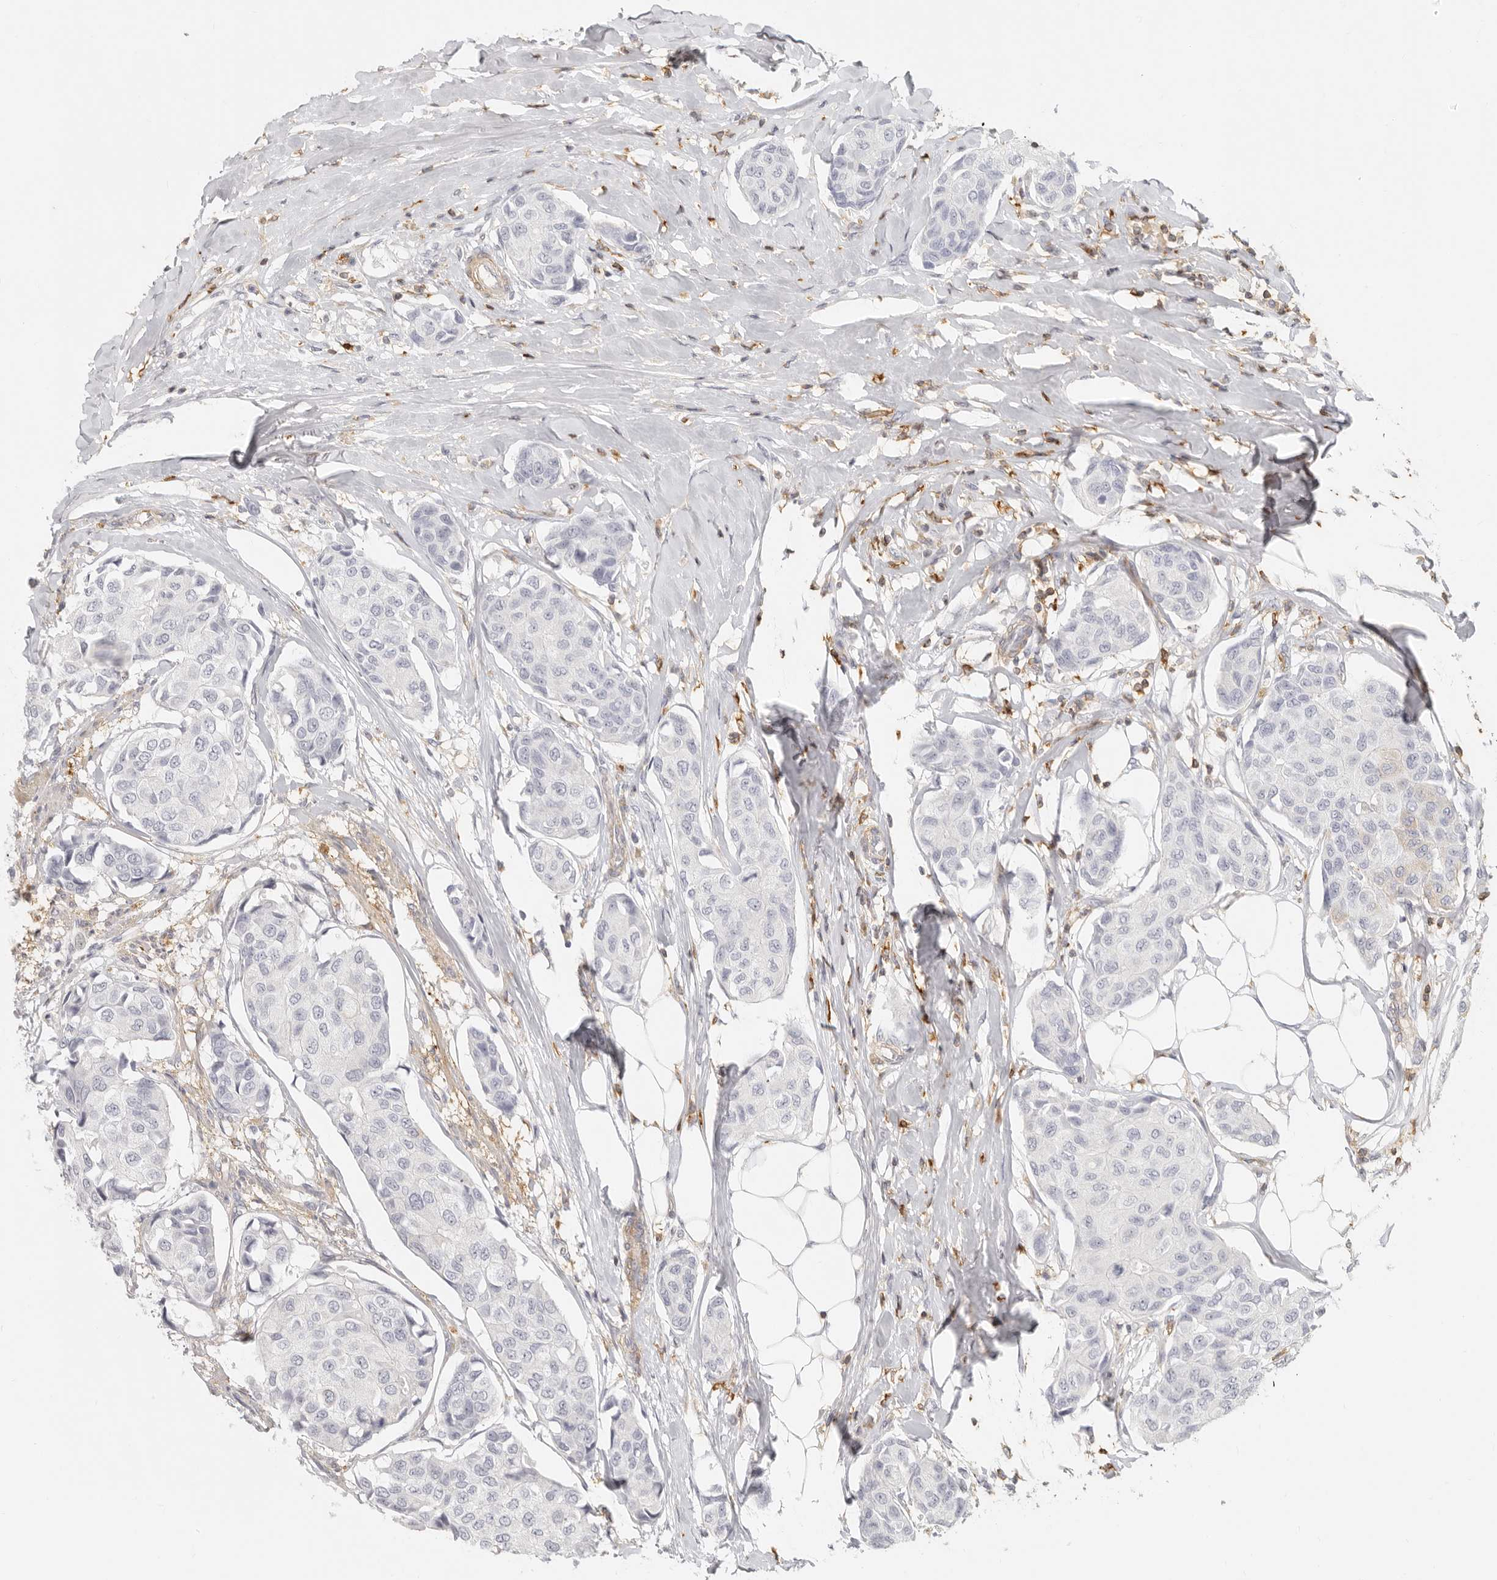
{"staining": {"intensity": "negative", "quantity": "none", "location": "none"}, "tissue": "breast cancer", "cell_type": "Tumor cells", "image_type": "cancer", "snomed": [{"axis": "morphology", "description": "Duct carcinoma"}, {"axis": "topography", "description": "Breast"}], "caption": "Immunohistochemical staining of breast cancer displays no significant staining in tumor cells.", "gene": "NIBAN1", "patient": {"sex": "female", "age": 80}}